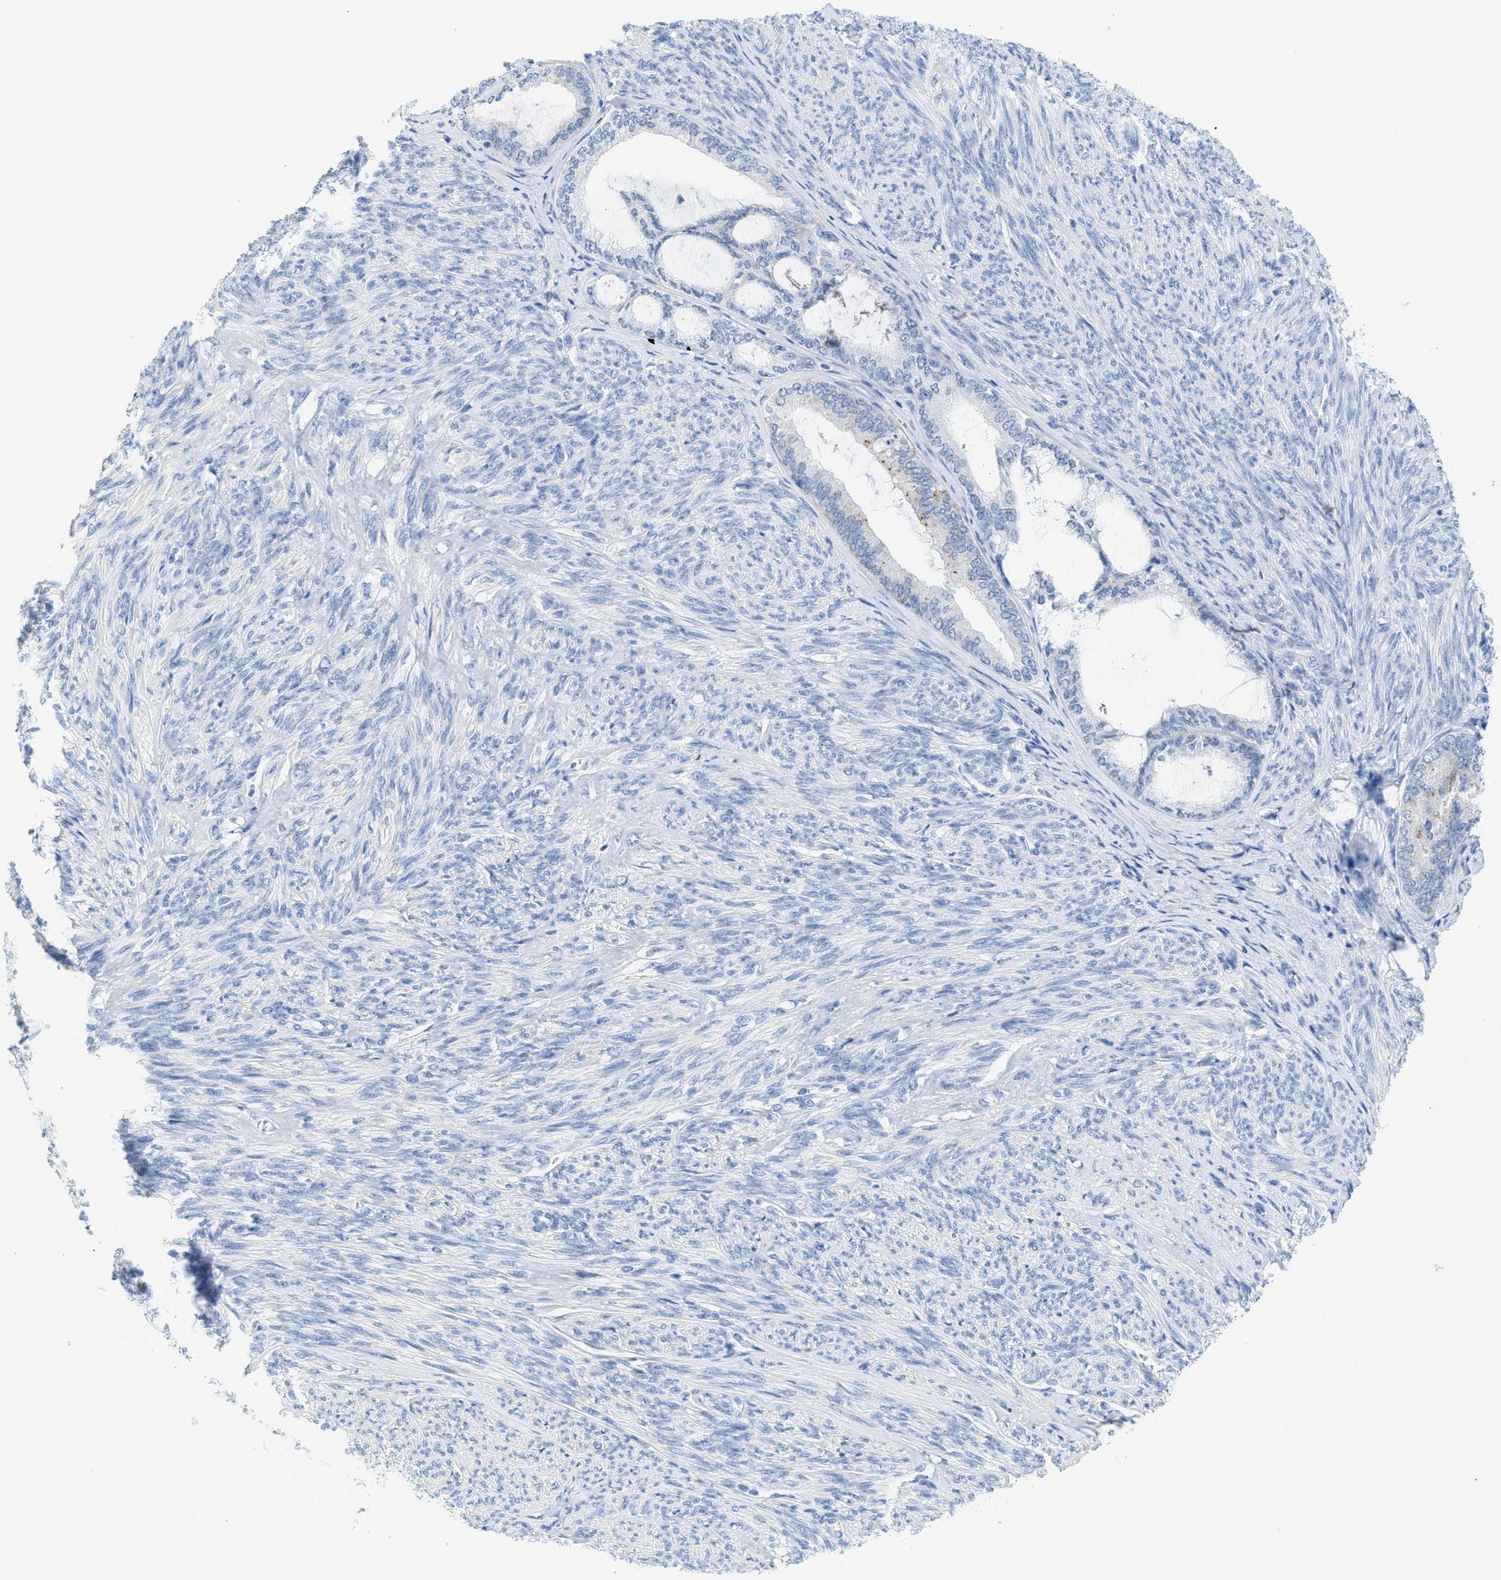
{"staining": {"intensity": "moderate", "quantity": "<25%", "location": "cytoplasmic/membranous"}, "tissue": "endometrial cancer", "cell_type": "Tumor cells", "image_type": "cancer", "snomed": [{"axis": "morphology", "description": "Adenocarcinoma, NOS"}, {"axis": "topography", "description": "Endometrium"}], "caption": "The immunohistochemical stain labels moderate cytoplasmic/membranous positivity in tumor cells of endometrial cancer tissue. The protein is stained brown, and the nuclei are stained in blue (DAB (3,3'-diaminobenzidine) IHC with brightfield microscopy, high magnification).", "gene": "WDR4", "patient": {"sex": "female", "age": 86}}